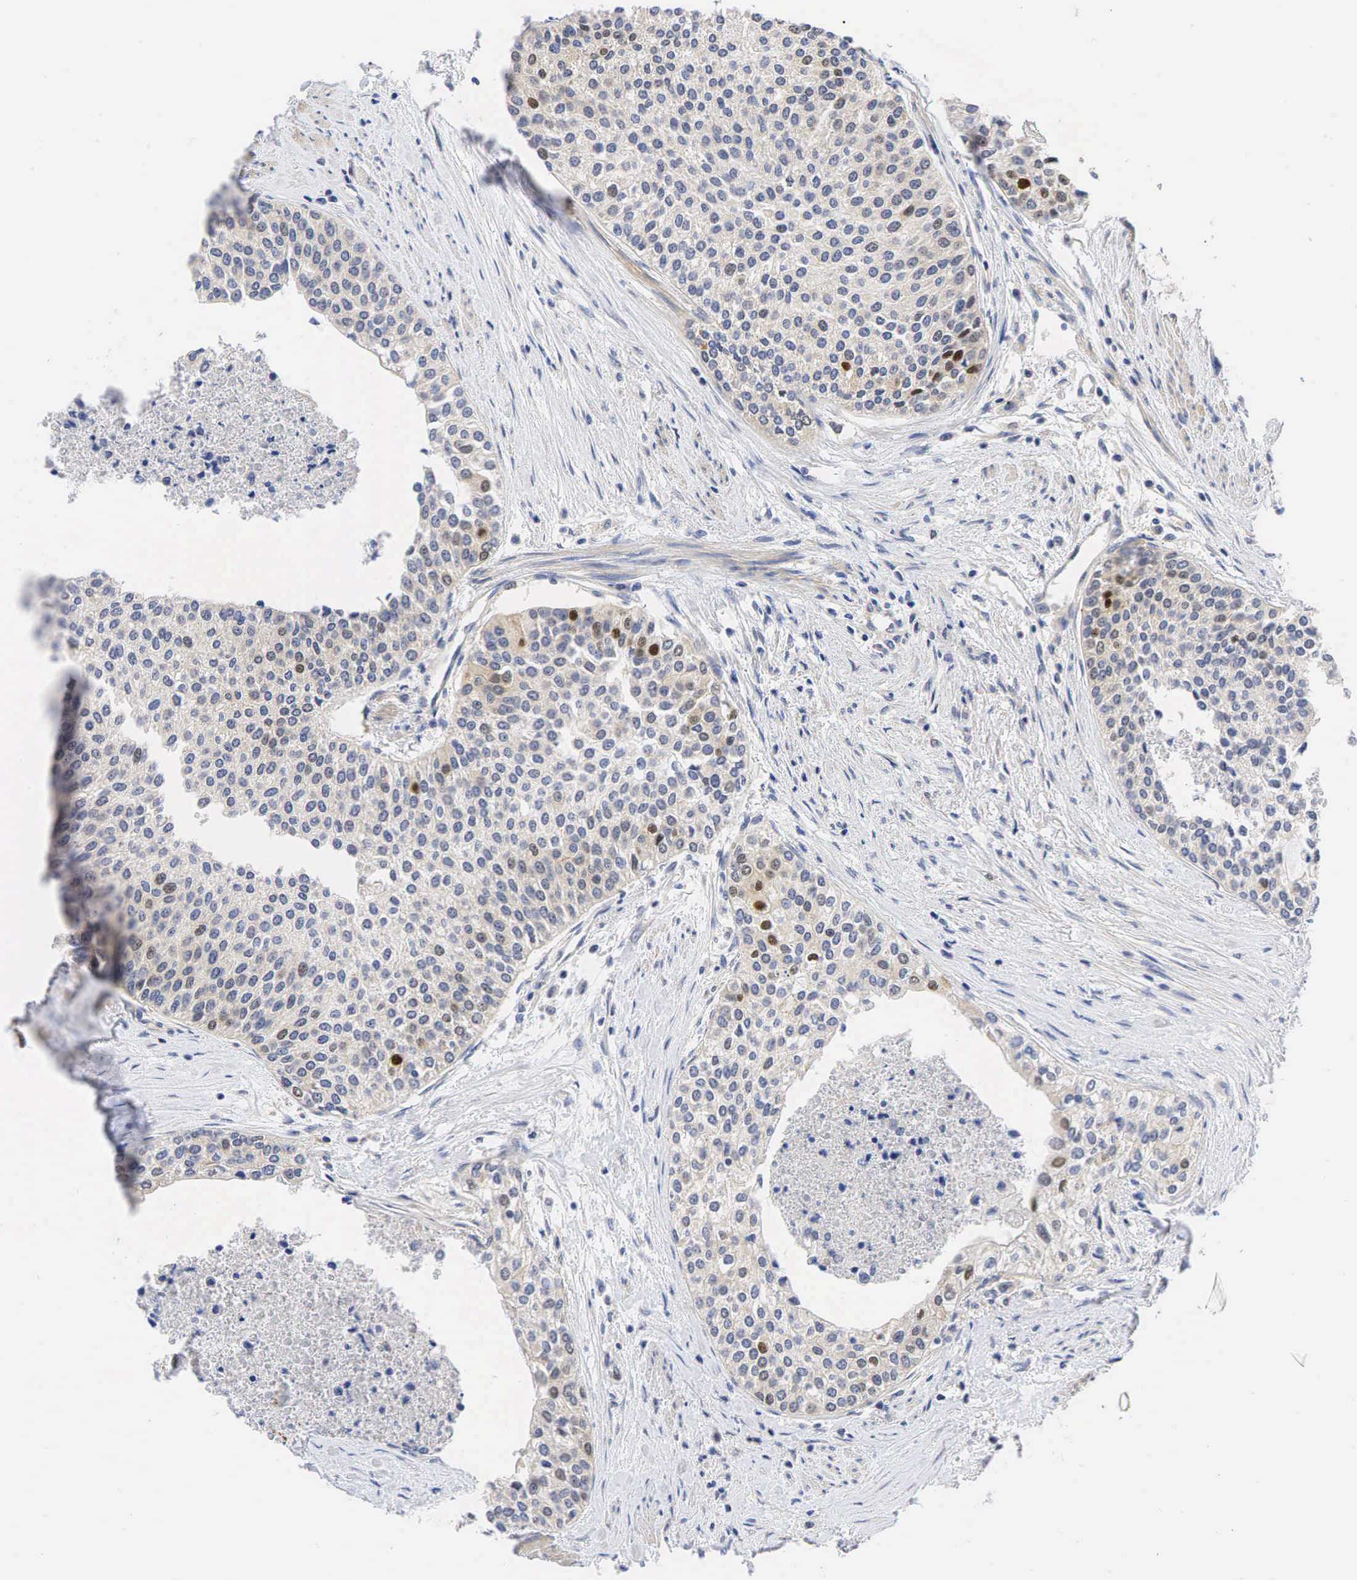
{"staining": {"intensity": "moderate", "quantity": "<25%", "location": "nuclear"}, "tissue": "urothelial cancer", "cell_type": "Tumor cells", "image_type": "cancer", "snomed": [{"axis": "morphology", "description": "Urothelial carcinoma, Low grade"}, {"axis": "topography", "description": "Urinary bladder"}], "caption": "A high-resolution photomicrograph shows immunohistochemistry (IHC) staining of low-grade urothelial carcinoma, which demonstrates moderate nuclear expression in approximately <25% of tumor cells. (IHC, brightfield microscopy, high magnification).", "gene": "CCND1", "patient": {"sex": "female", "age": 73}}